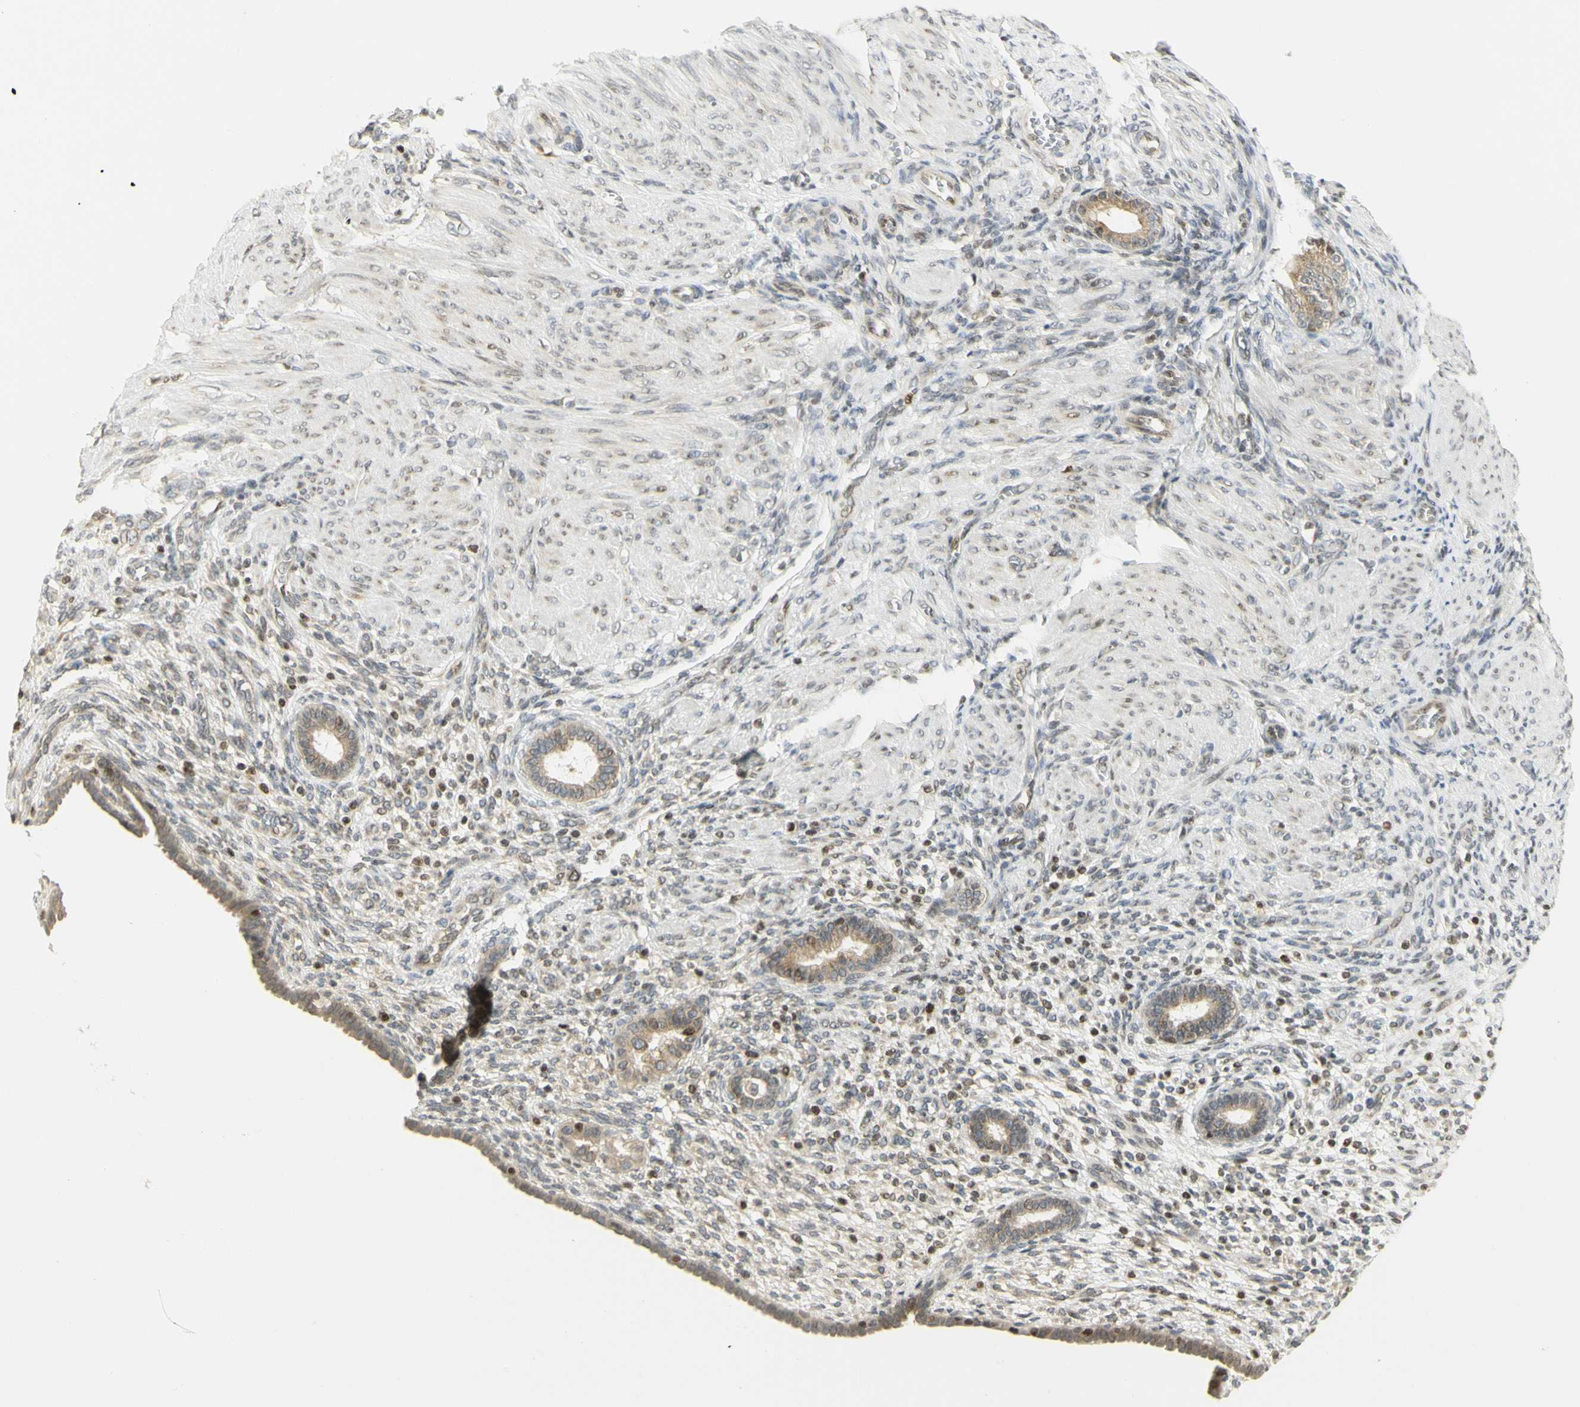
{"staining": {"intensity": "weak", "quantity": "25%-75%", "location": "cytoplasmic/membranous,nuclear"}, "tissue": "endometrium", "cell_type": "Cells in endometrial stroma", "image_type": "normal", "snomed": [{"axis": "morphology", "description": "Normal tissue, NOS"}, {"axis": "topography", "description": "Endometrium"}], "caption": "Immunohistochemistry (IHC) of normal endometrium shows low levels of weak cytoplasmic/membranous,nuclear staining in approximately 25%-75% of cells in endometrial stroma. (Stains: DAB (3,3'-diaminobenzidine) in brown, nuclei in blue, Microscopy: brightfield microscopy at high magnification).", "gene": "KIF11", "patient": {"sex": "female", "age": 72}}